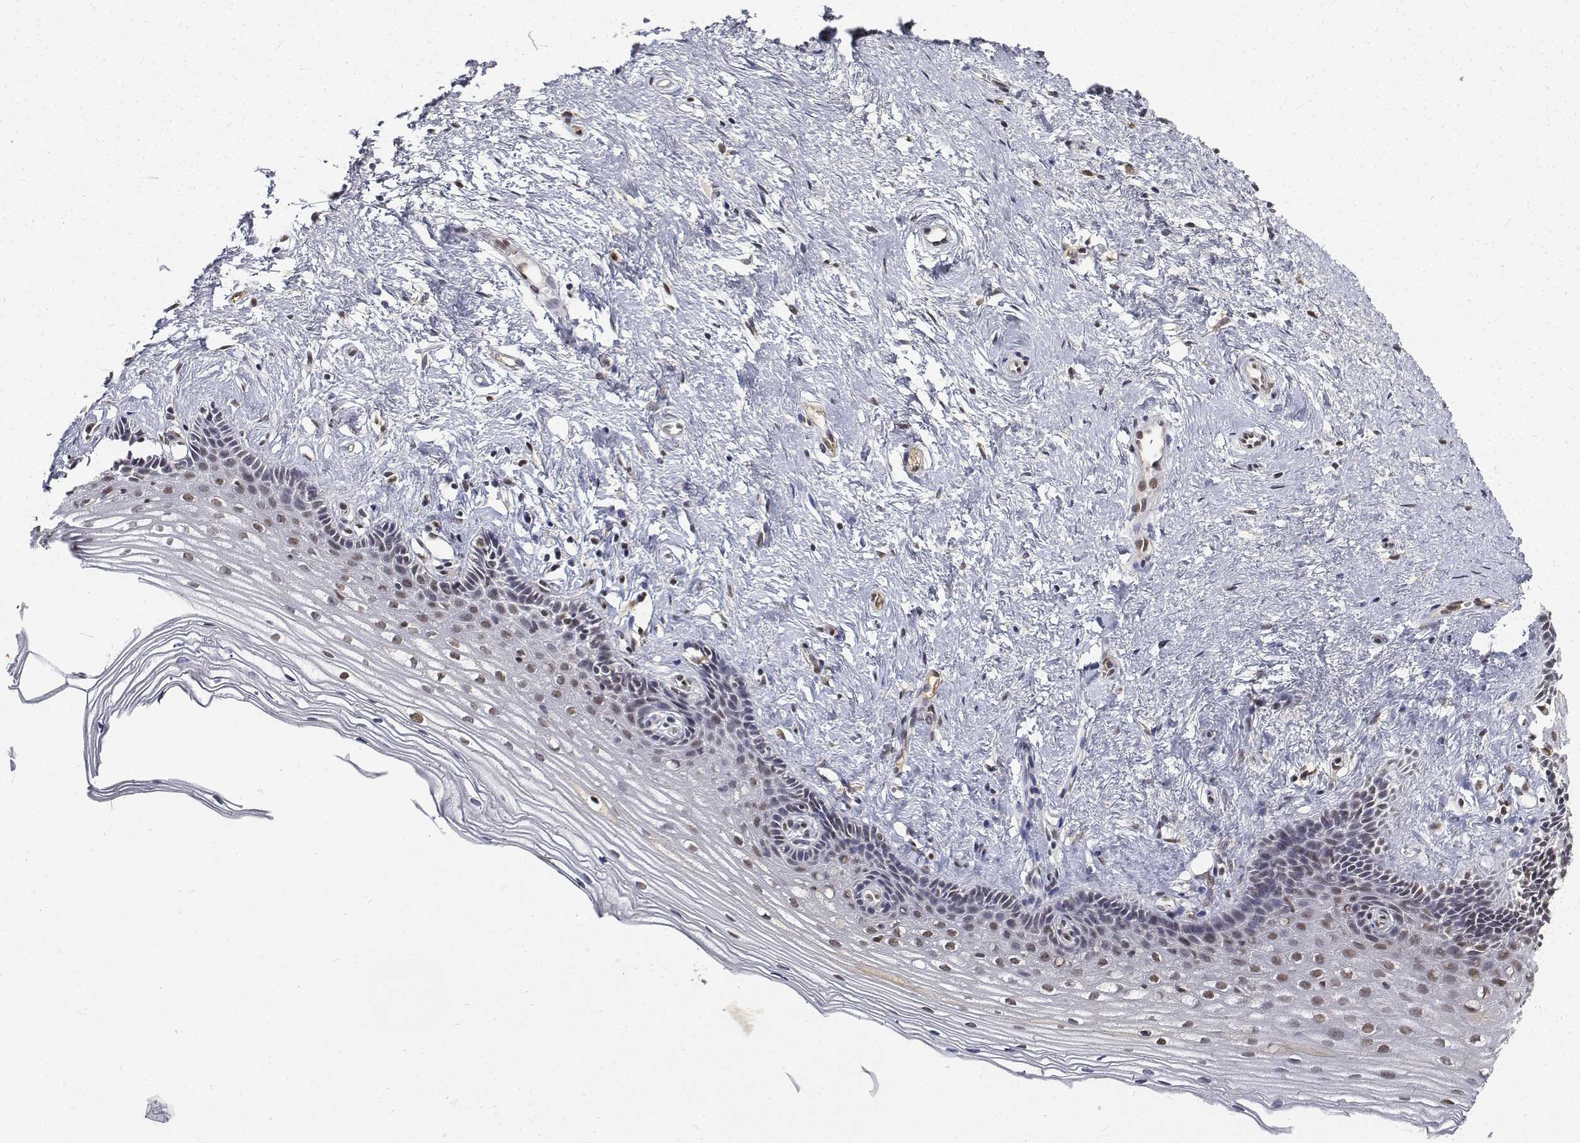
{"staining": {"intensity": "moderate", "quantity": ">75%", "location": "nuclear"}, "tissue": "cervix", "cell_type": "Glandular cells", "image_type": "normal", "snomed": [{"axis": "morphology", "description": "Normal tissue, NOS"}, {"axis": "topography", "description": "Cervix"}], "caption": "About >75% of glandular cells in normal cervix demonstrate moderate nuclear protein staining as visualized by brown immunohistochemical staining.", "gene": "ATRX", "patient": {"sex": "female", "age": 40}}